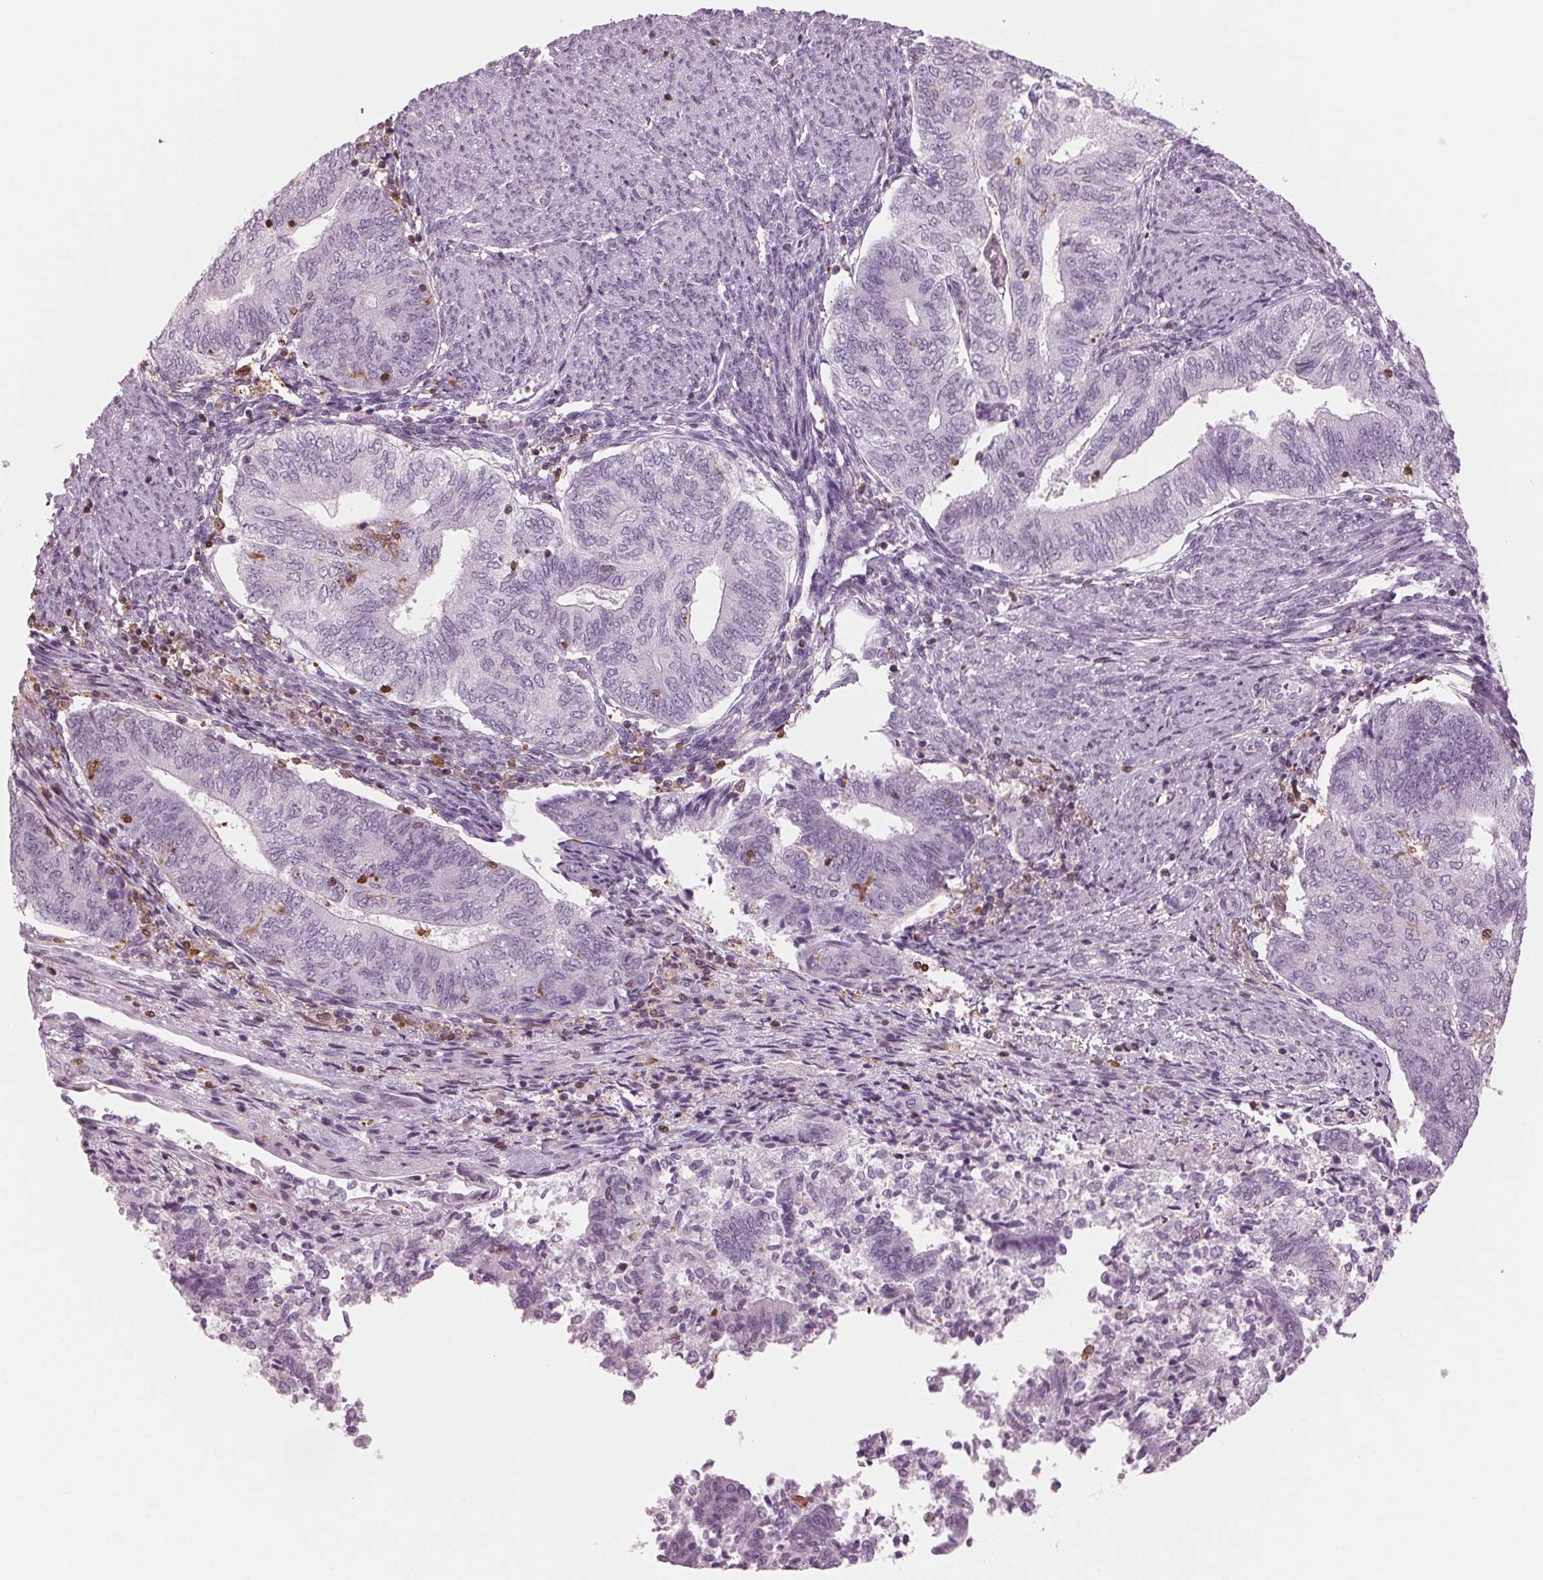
{"staining": {"intensity": "negative", "quantity": "none", "location": "none"}, "tissue": "endometrial cancer", "cell_type": "Tumor cells", "image_type": "cancer", "snomed": [{"axis": "morphology", "description": "Adenocarcinoma, NOS"}, {"axis": "topography", "description": "Endometrium"}], "caption": "Immunohistochemical staining of human endometrial cancer (adenocarcinoma) displays no significant expression in tumor cells.", "gene": "BTLA", "patient": {"sex": "female", "age": 65}}